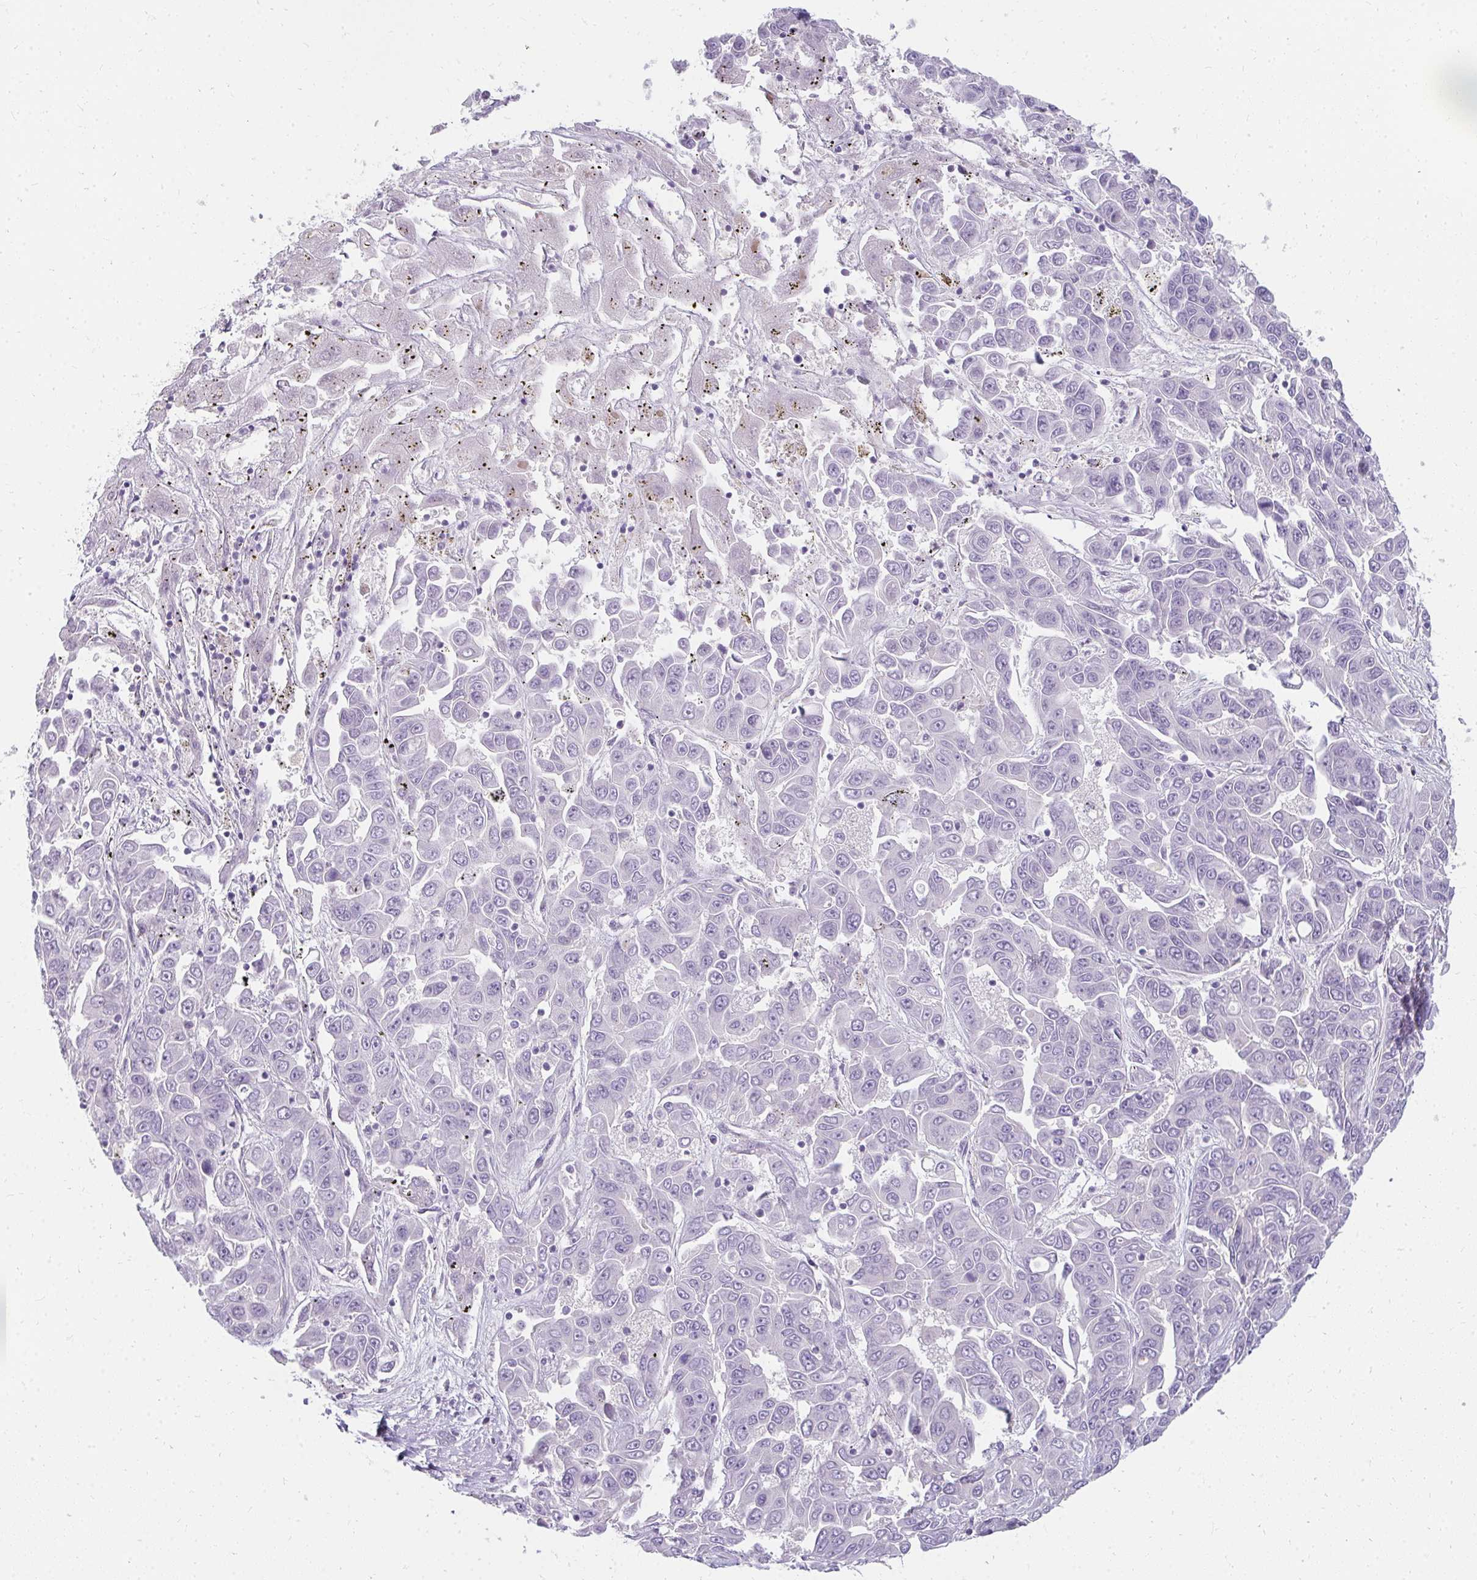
{"staining": {"intensity": "negative", "quantity": "none", "location": "none"}, "tissue": "liver cancer", "cell_type": "Tumor cells", "image_type": "cancer", "snomed": [{"axis": "morphology", "description": "Cholangiocarcinoma"}, {"axis": "topography", "description": "Liver"}], "caption": "This is an immunohistochemistry (IHC) image of human liver cancer (cholangiocarcinoma). There is no staining in tumor cells.", "gene": "PPP1R3G", "patient": {"sex": "female", "age": 52}}